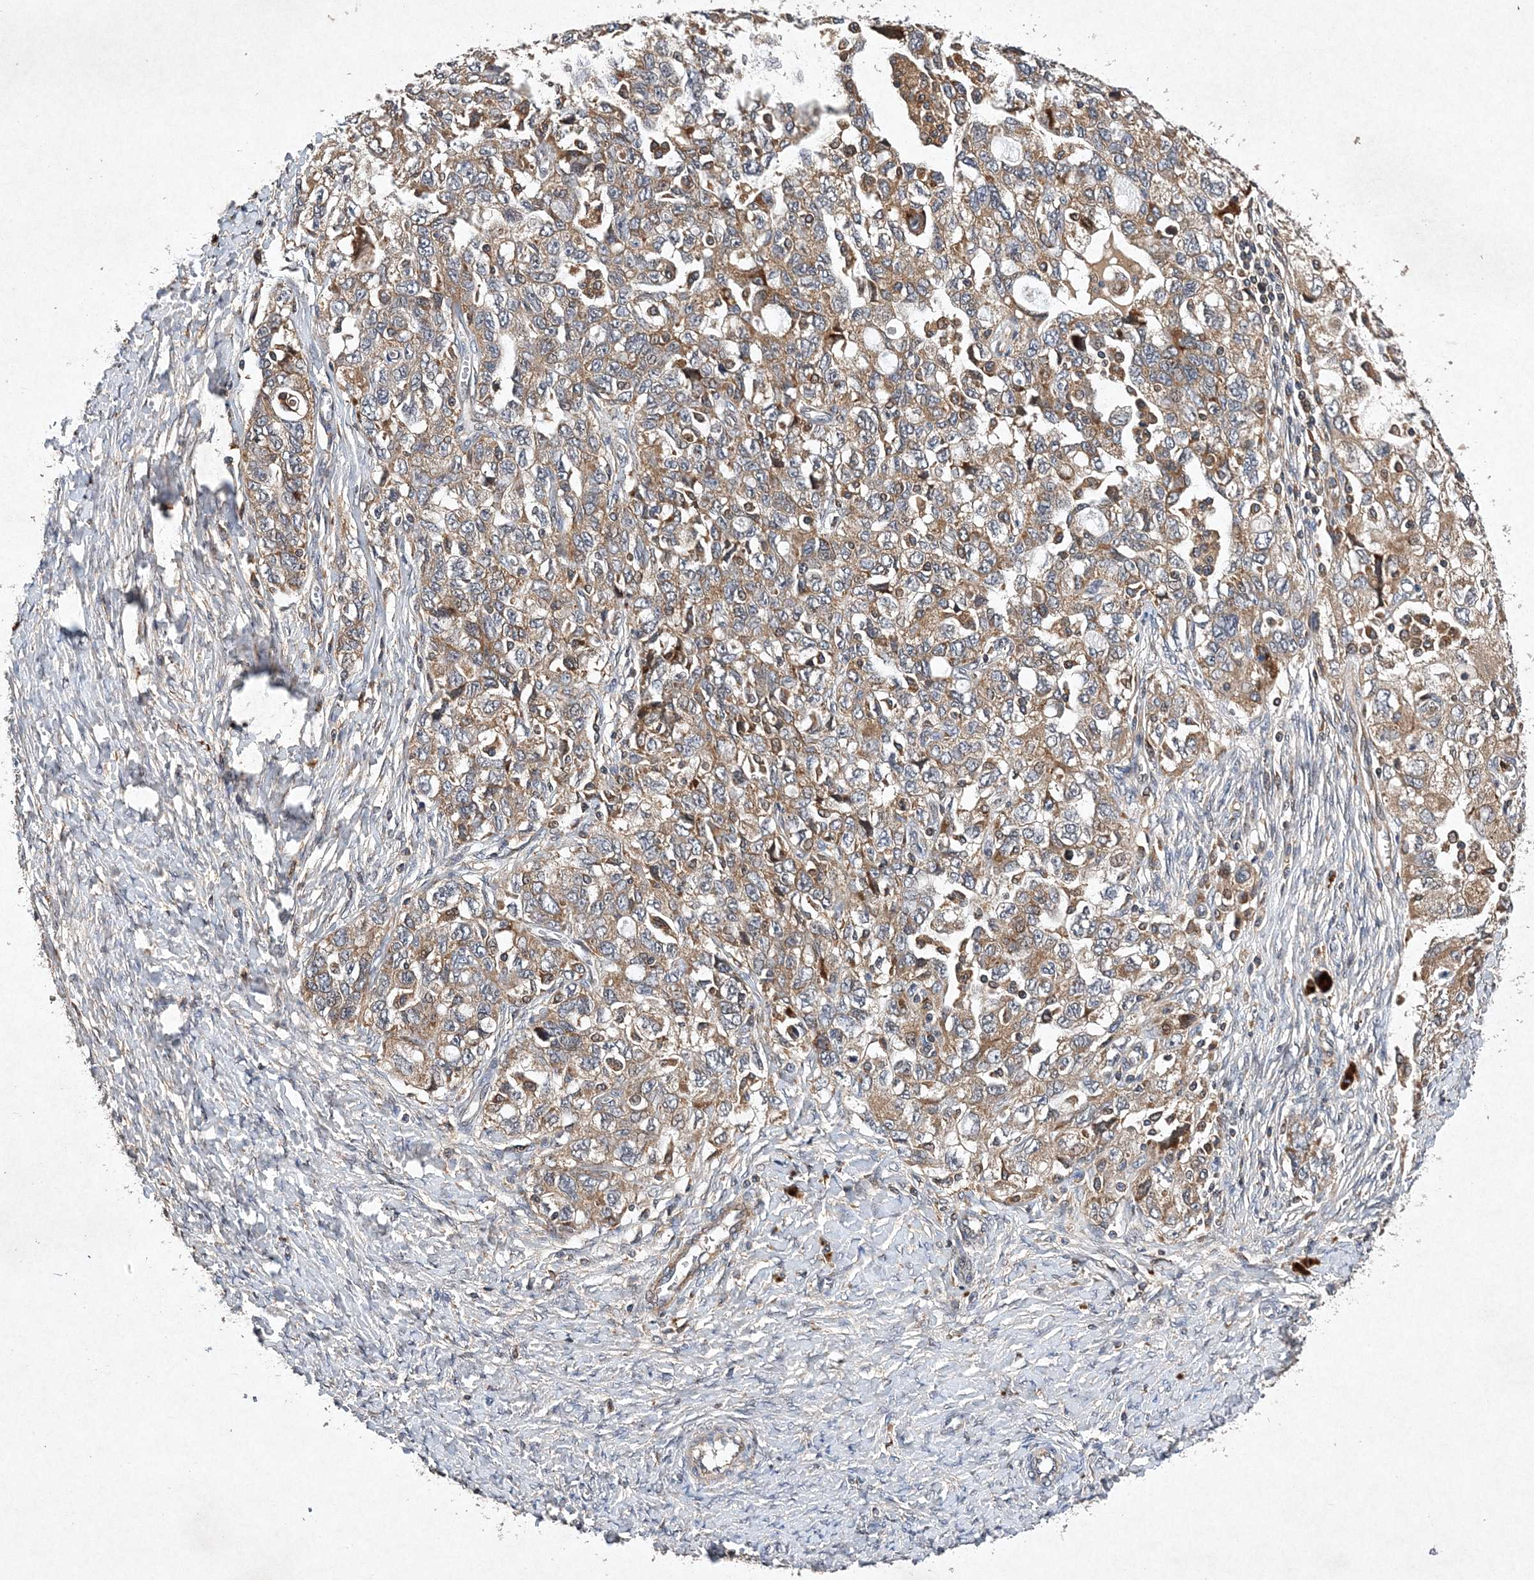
{"staining": {"intensity": "moderate", "quantity": ">75%", "location": "cytoplasmic/membranous"}, "tissue": "ovarian cancer", "cell_type": "Tumor cells", "image_type": "cancer", "snomed": [{"axis": "morphology", "description": "Carcinoma, NOS"}, {"axis": "morphology", "description": "Cystadenocarcinoma, serous, NOS"}, {"axis": "topography", "description": "Ovary"}], "caption": "DAB (3,3'-diaminobenzidine) immunohistochemical staining of ovarian cancer demonstrates moderate cytoplasmic/membranous protein staining in about >75% of tumor cells. The staining was performed using DAB (3,3'-diaminobenzidine) to visualize the protein expression in brown, while the nuclei were stained in blue with hematoxylin (Magnification: 20x).", "gene": "PROSER1", "patient": {"sex": "female", "age": 69}}